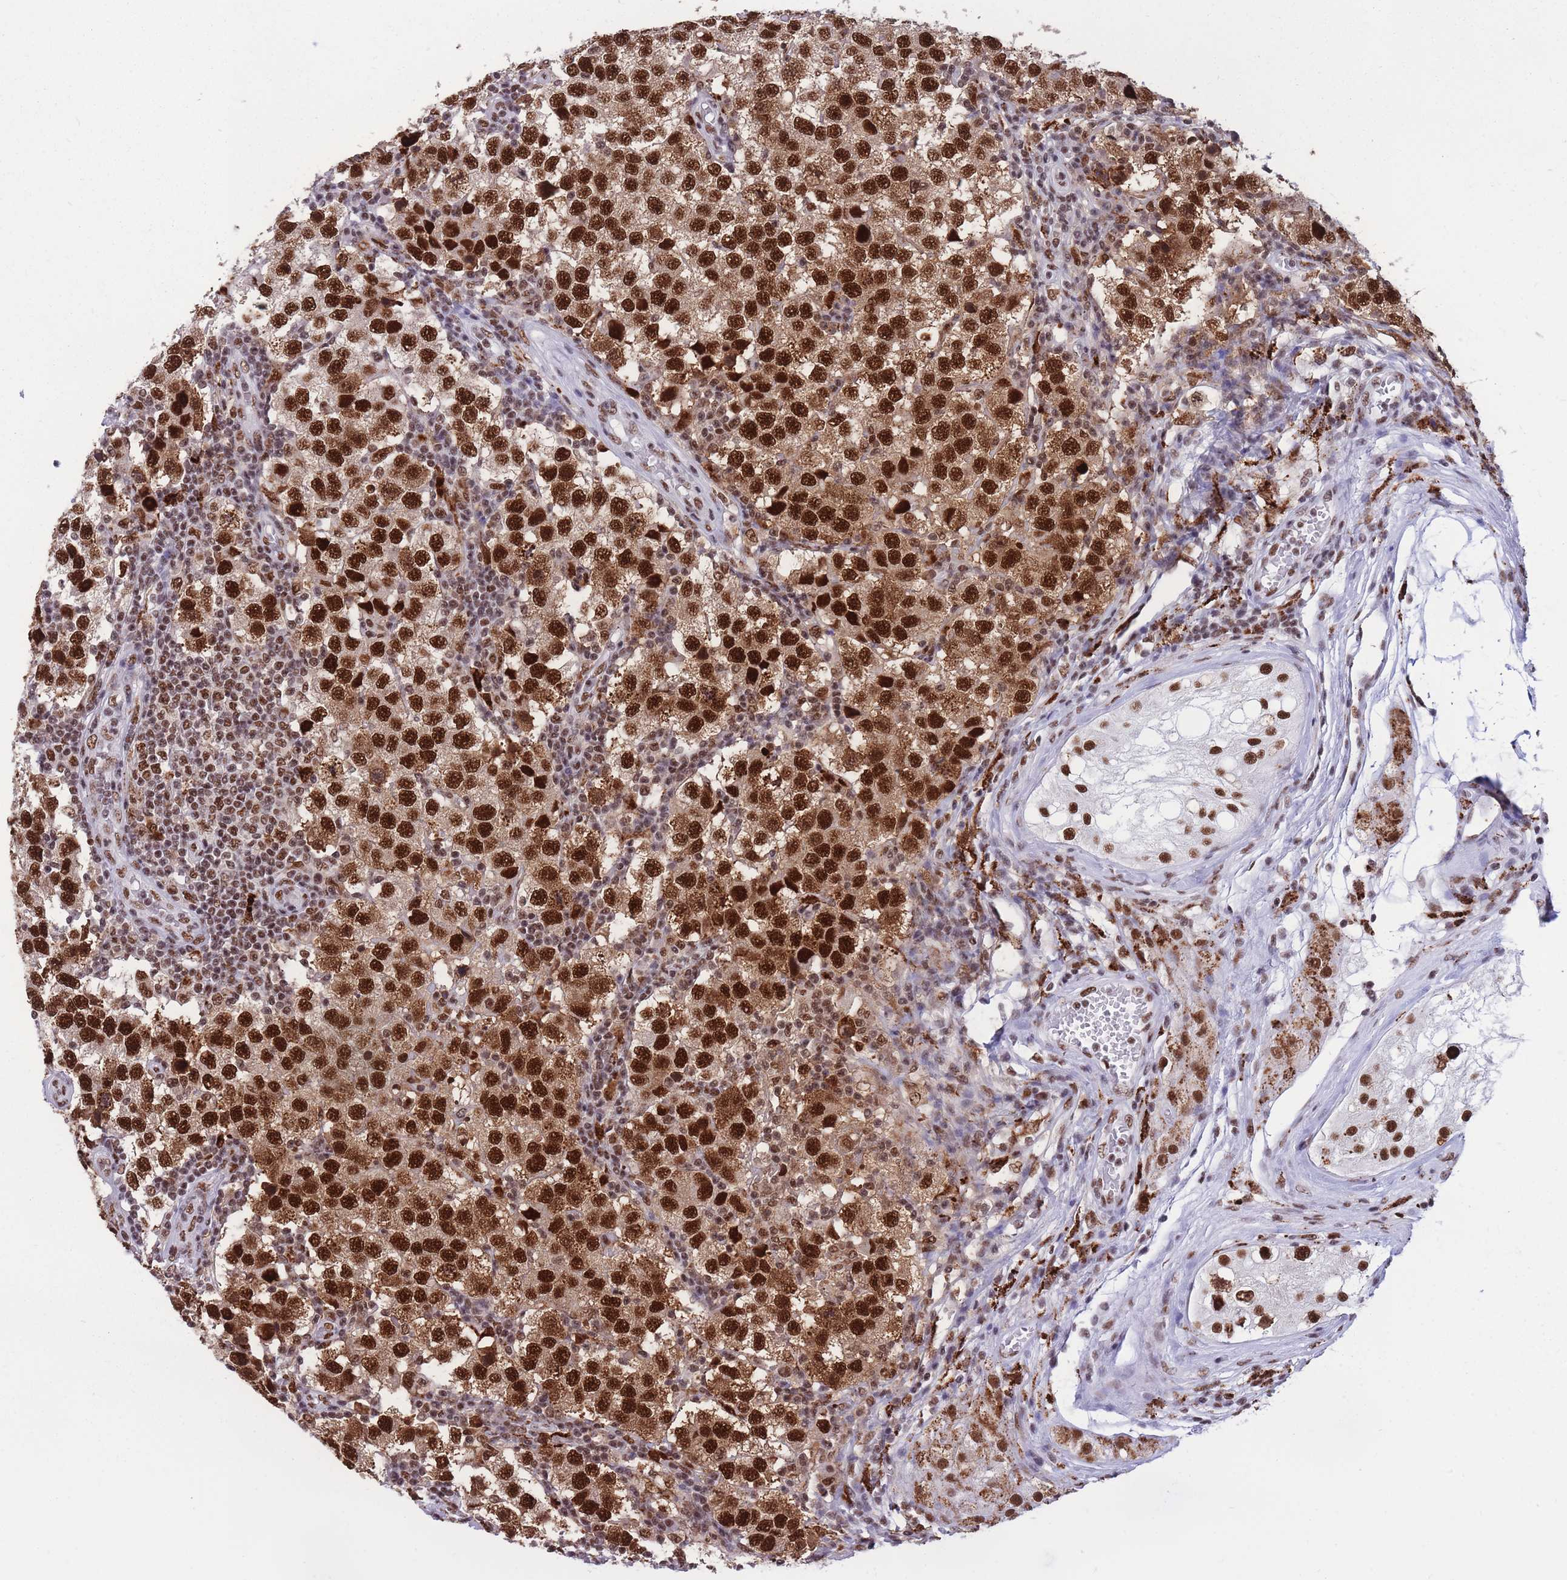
{"staining": {"intensity": "strong", "quantity": ">75%", "location": "nuclear"}, "tissue": "testis cancer", "cell_type": "Tumor cells", "image_type": "cancer", "snomed": [{"axis": "morphology", "description": "Seminoma, NOS"}, {"axis": "topography", "description": "Testis"}], "caption": "Immunohistochemistry (IHC) (DAB (3,3'-diaminobenzidine)) staining of human testis cancer demonstrates strong nuclear protein positivity in about >75% of tumor cells.", "gene": "PRPF19", "patient": {"sex": "male", "age": 34}}